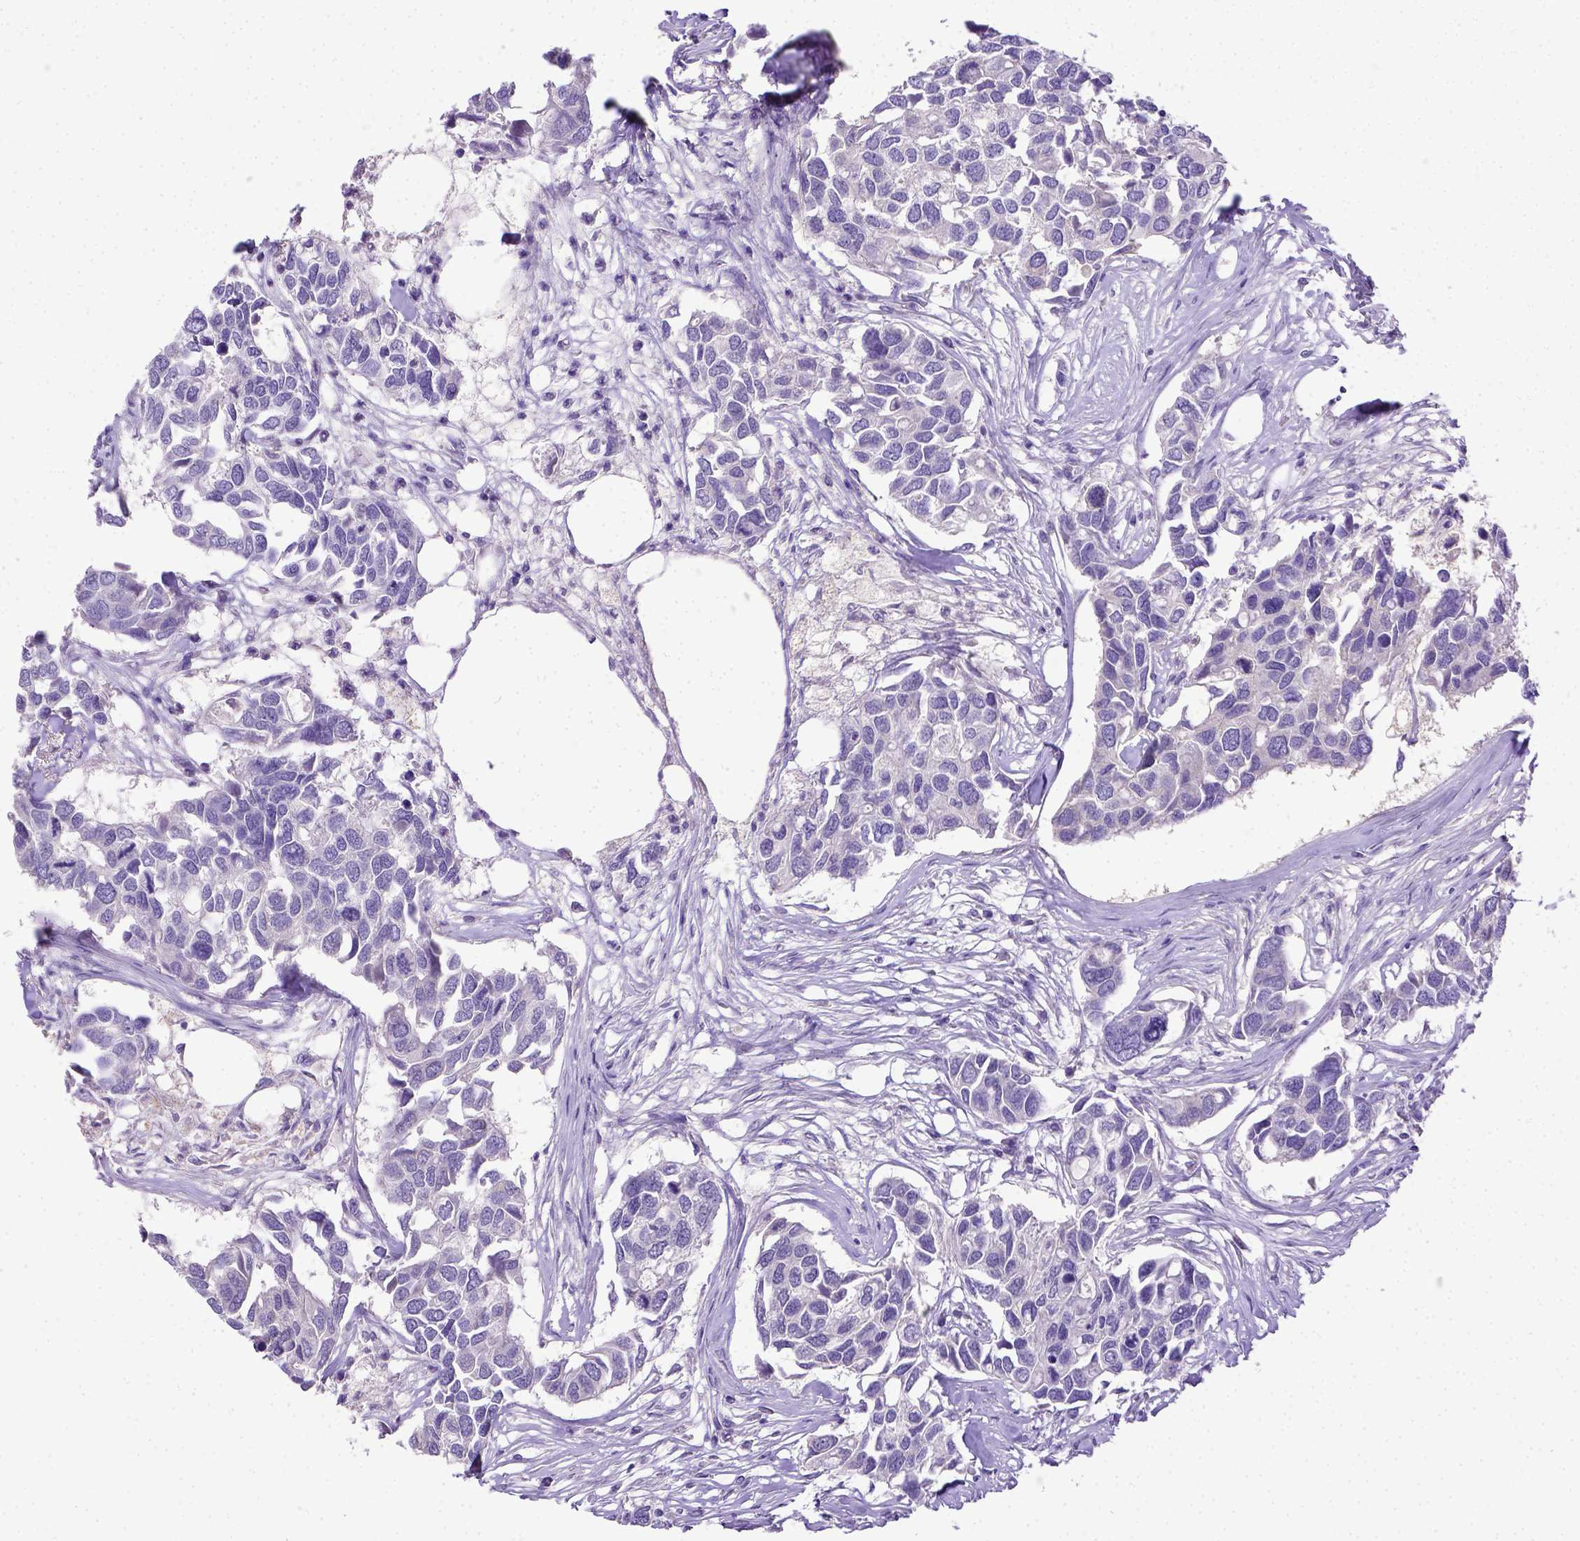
{"staining": {"intensity": "weak", "quantity": "25%-75%", "location": "cytoplasmic/membranous"}, "tissue": "breast cancer", "cell_type": "Tumor cells", "image_type": "cancer", "snomed": [{"axis": "morphology", "description": "Duct carcinoma"}, {"axis": "topography", "description": "Breast"}], "caption": "Human infiltrating ductal carcinoma (breast) stained with a brown dye demonstrates weak cytoplasmic/membranous positive positivity in approximately 25%-75% of tumor cells.", "gene": "B3GAT1", "patient": {"sex": "female", "age": 83}}